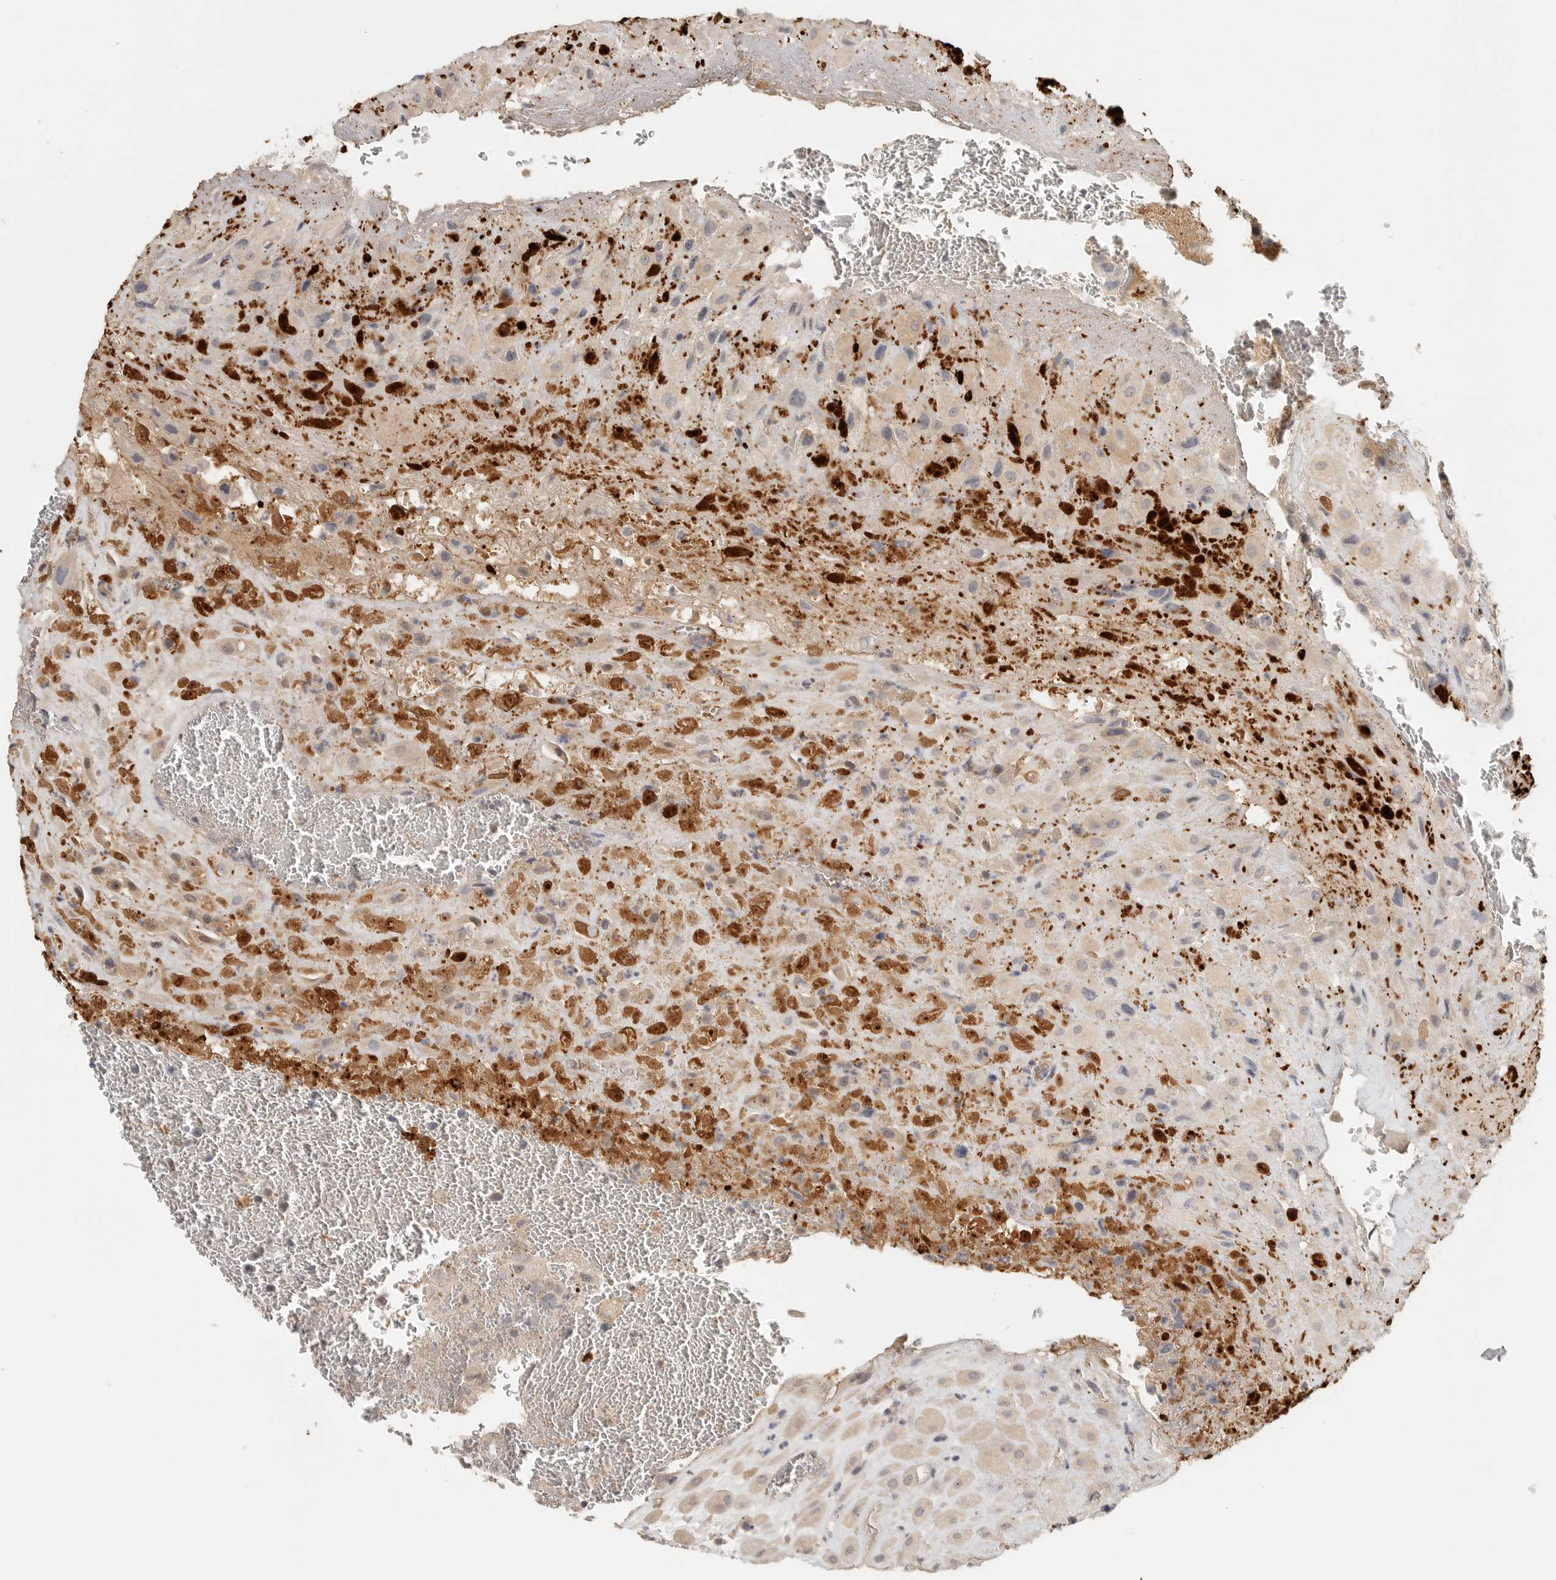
{"staining": {"intensity": "moderate", "quantity": "25%-75%", "location": "cytoplasmic/membranous"}, "tissue": "placenta", "cell_type": "Decidual cells", "image_type": "normal", "snomed": [{"axis": "morphology", "description": "Normal tissue, NOS"}, {"axis": "topography", "description": "Placenta"}], "caption": "Immunohistochemistry (IHC) staining of unremarkable placenta, which displays medium levels of moderate cytoplasmic/membranous staining in approximately 25%-75% of decidual cells indicating moderate cytoplasmic/membranous protein staining. The staining was performed using DAB (3,3'-diaminobenzidine) (brown) for protein detection and nuclei were counterstained in hematoxylin (blue).", "gene": "HDAC6", "patient": {"sex": "female", "age": 35}}